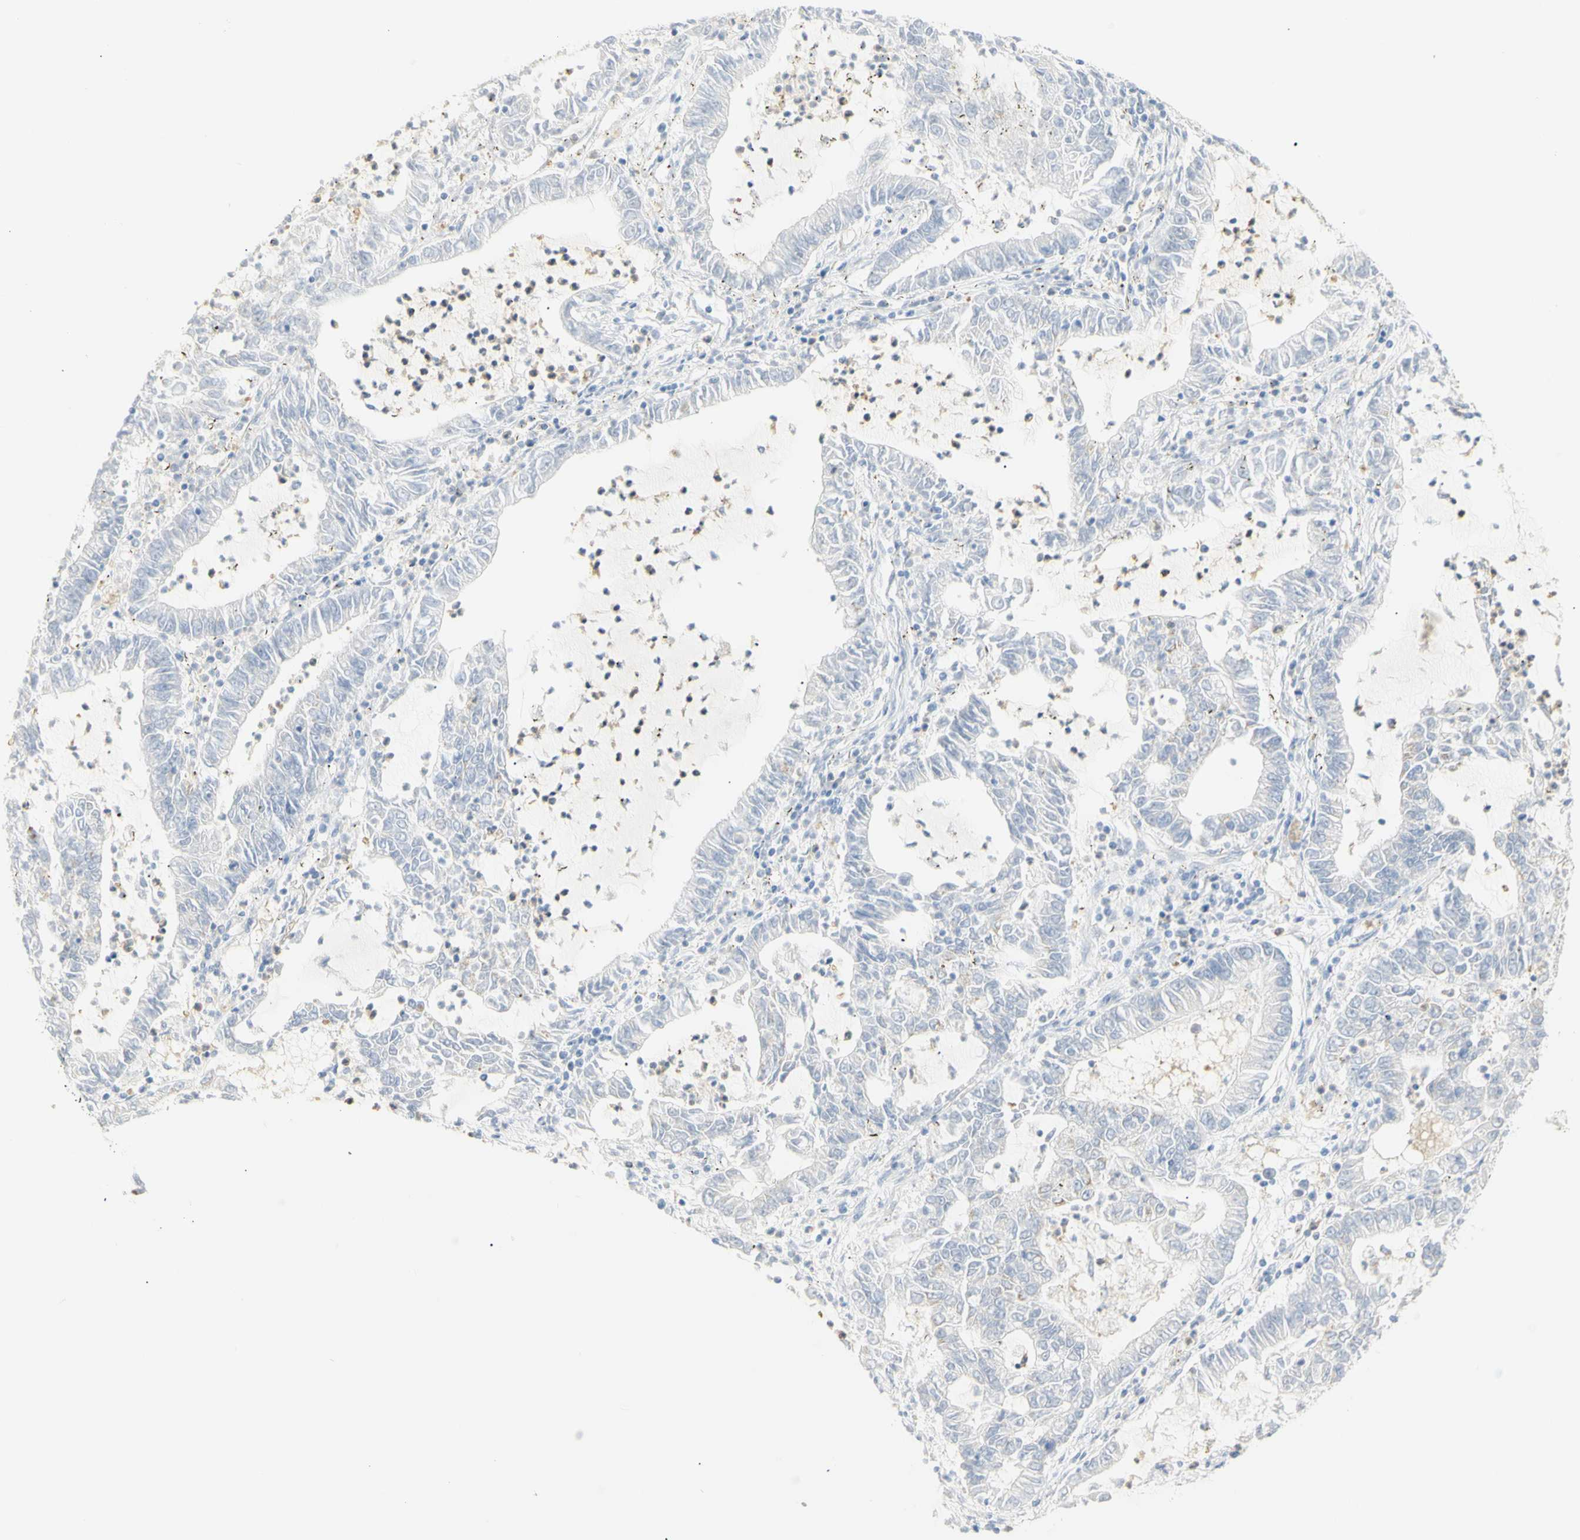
{"staining": {"intensity": "negative", "quantity": "none", "location": "none"}, "tissue": "lung cancer", "cell_type": "Tumor cells", "image_type": "cancer", "snomed": [{"axis": "morphology", "description": "Adenocarcinoma, NOS"}, {"axis": "topography", "description": "Lung"}], "caption": "There is no significant positivity in tumor cells of adenocarcinoma (lung).", "gene": "B4GALNT3", "patient": {"sex": "female", "age": 51}}